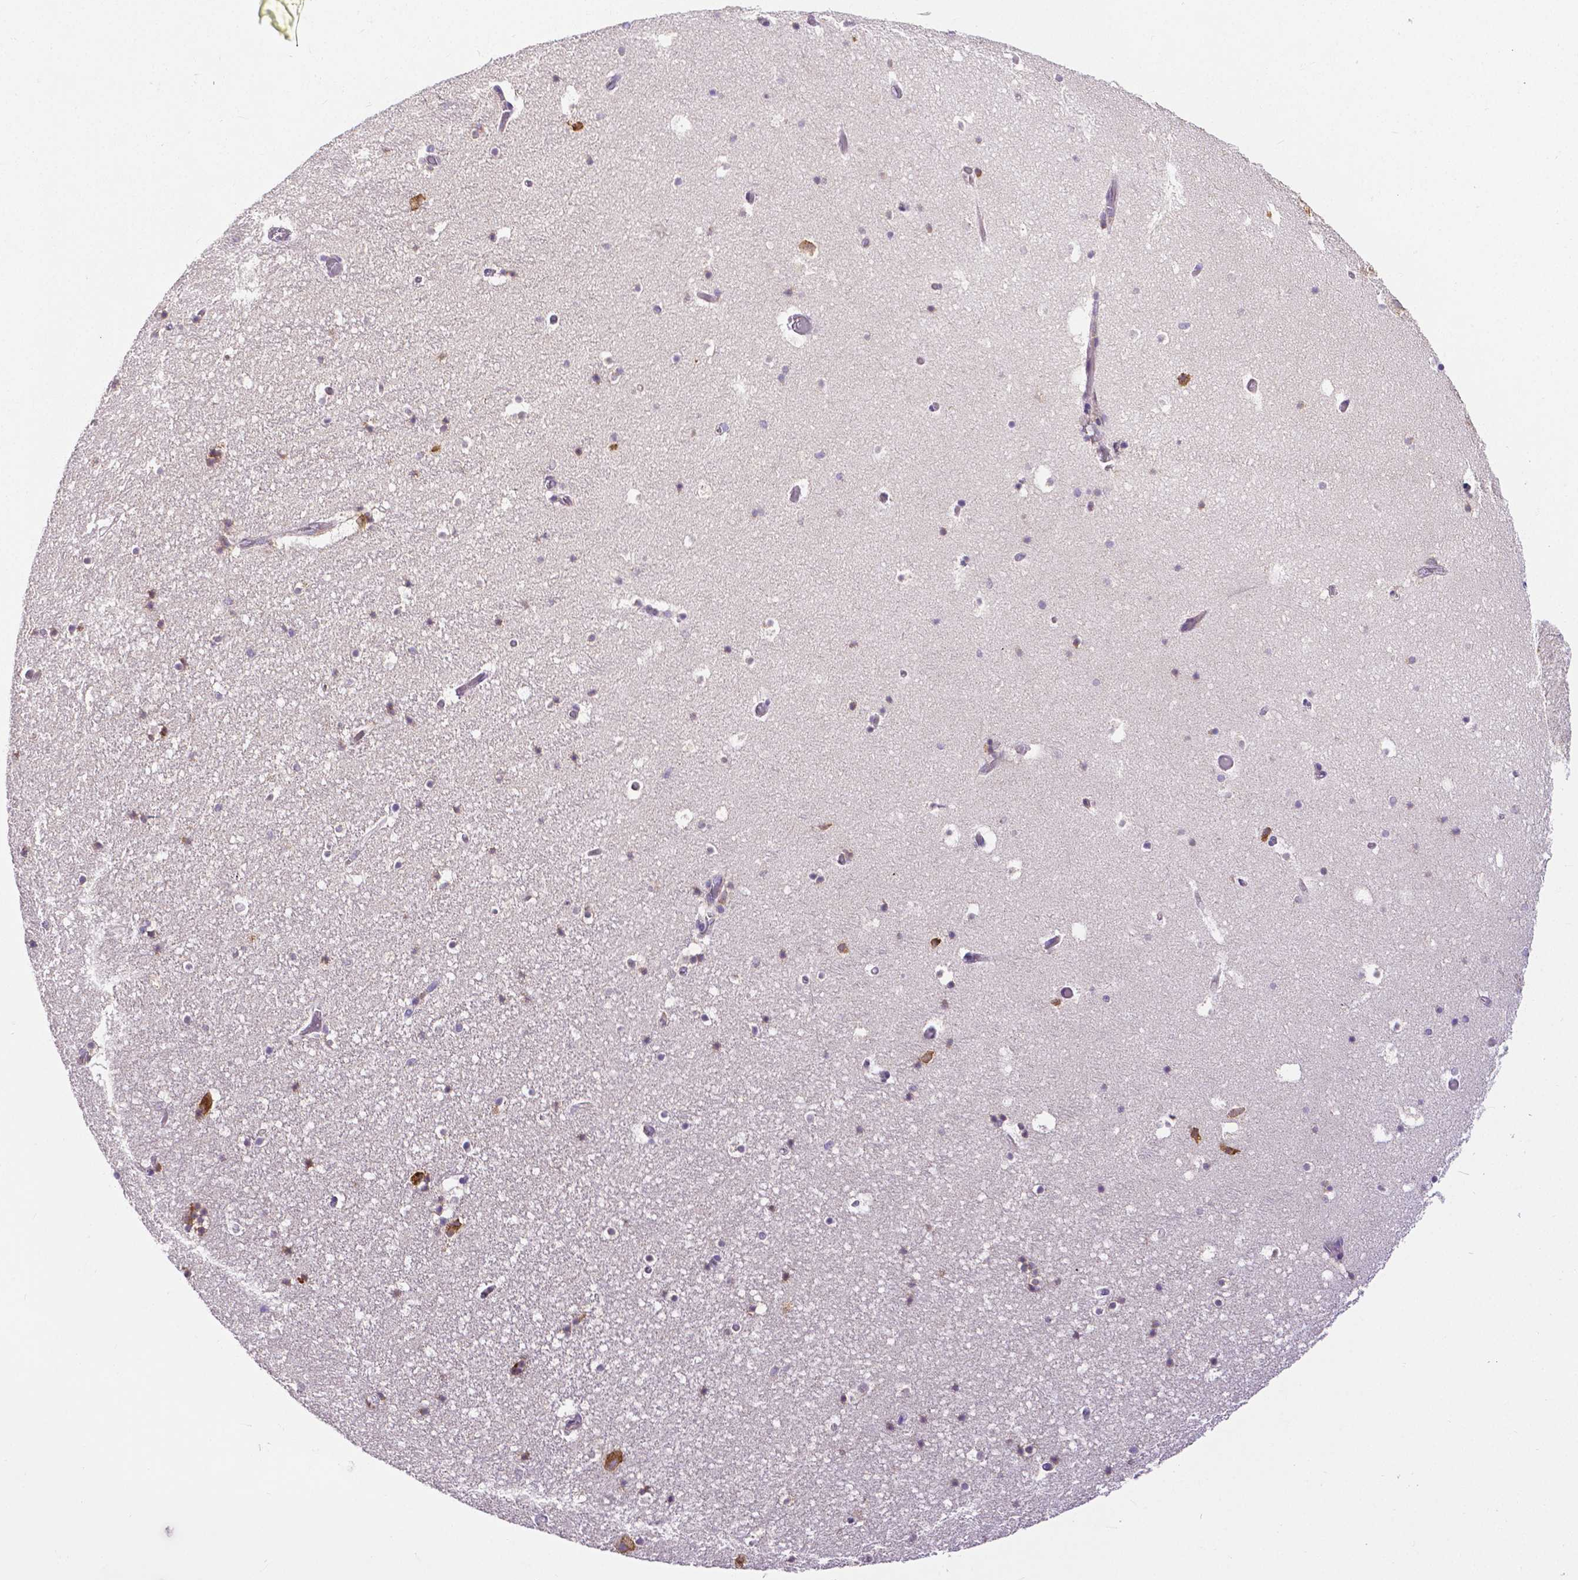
{"staining": {"intensity": "negative", "quantity": "none", "location": "none"}, "tissue": "hippocampus", "cell_type": "Glial cells", "image_type": "normal", "snomed": [{"axis": "morphology", "description": "Normal tissue, NOS"}, {"axis": "topography", "description": "Hippocampus"}], "caption": "Glial cells are negative for brown protein staining in benign hippocampus. (DAB (3,3'-diaminobenzidine) IHC visualized using brightfield microscopy, high magnification).", "gene": "DICER1", "patient": {"sex": "male", "age": 26}}